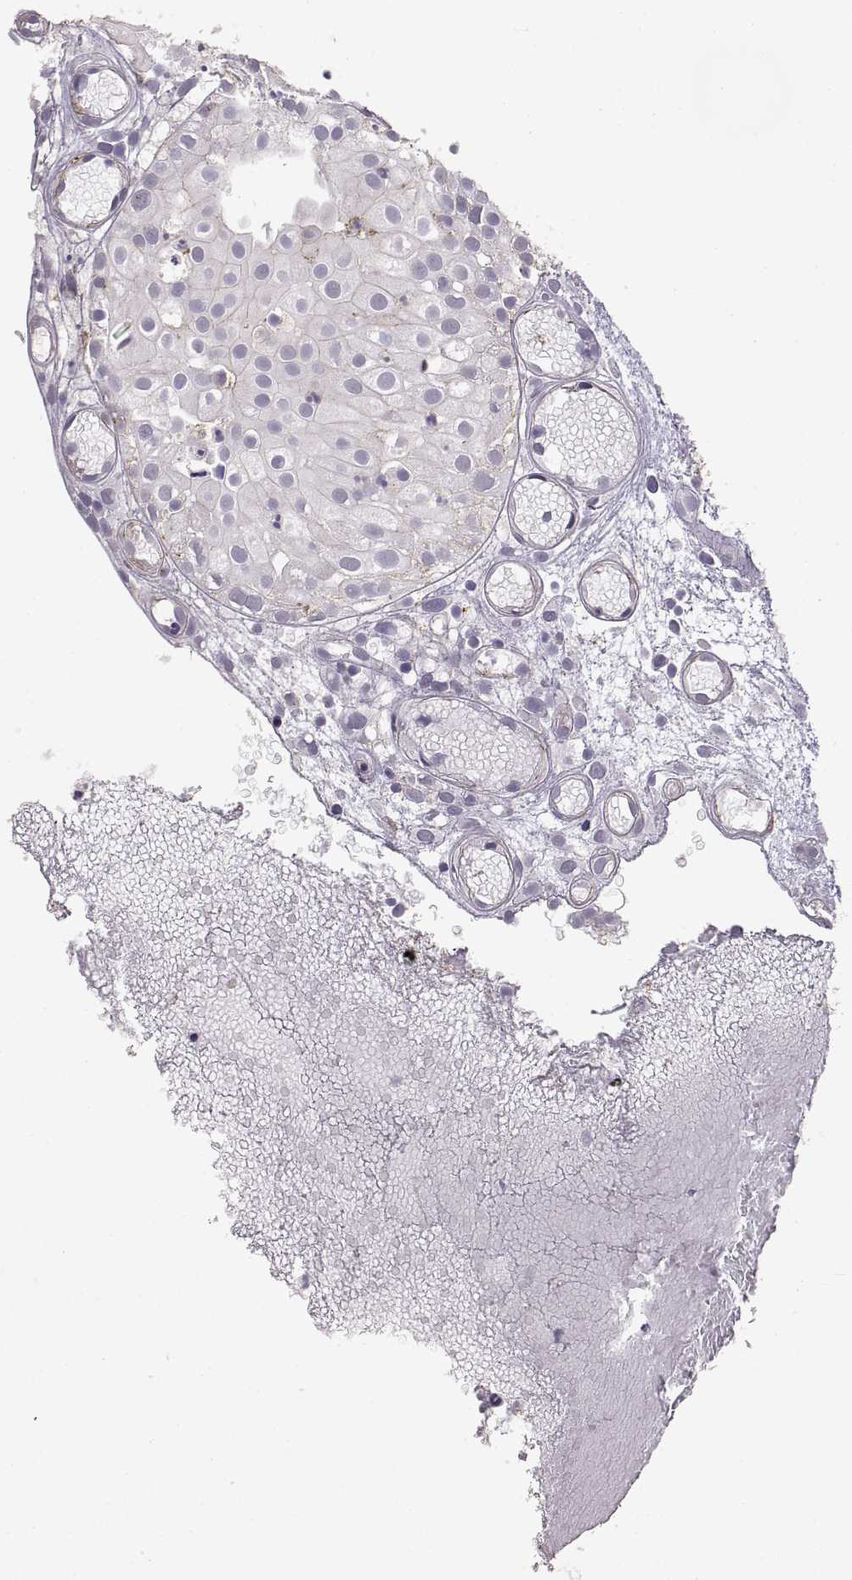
{"staining": {"intensity": "negative", "quantity": "none", "location": "none"}, "tissue": "prostate cancer", "cell_type": "Tumor cells", "image_type": "cancer", "snomed": [{"axis": "morphology", "description": "Adenocarcinoma, High grade"}, {"axis": "topography", "description": "Prostate"}], "caption": "This is a photomicrograph of IHC staining of prostate adenocarcinoma (high-grade), which shows no expression in tumor cells.", "gene": "DAPL1", "patient": {"sex": "male", "age": 79}}